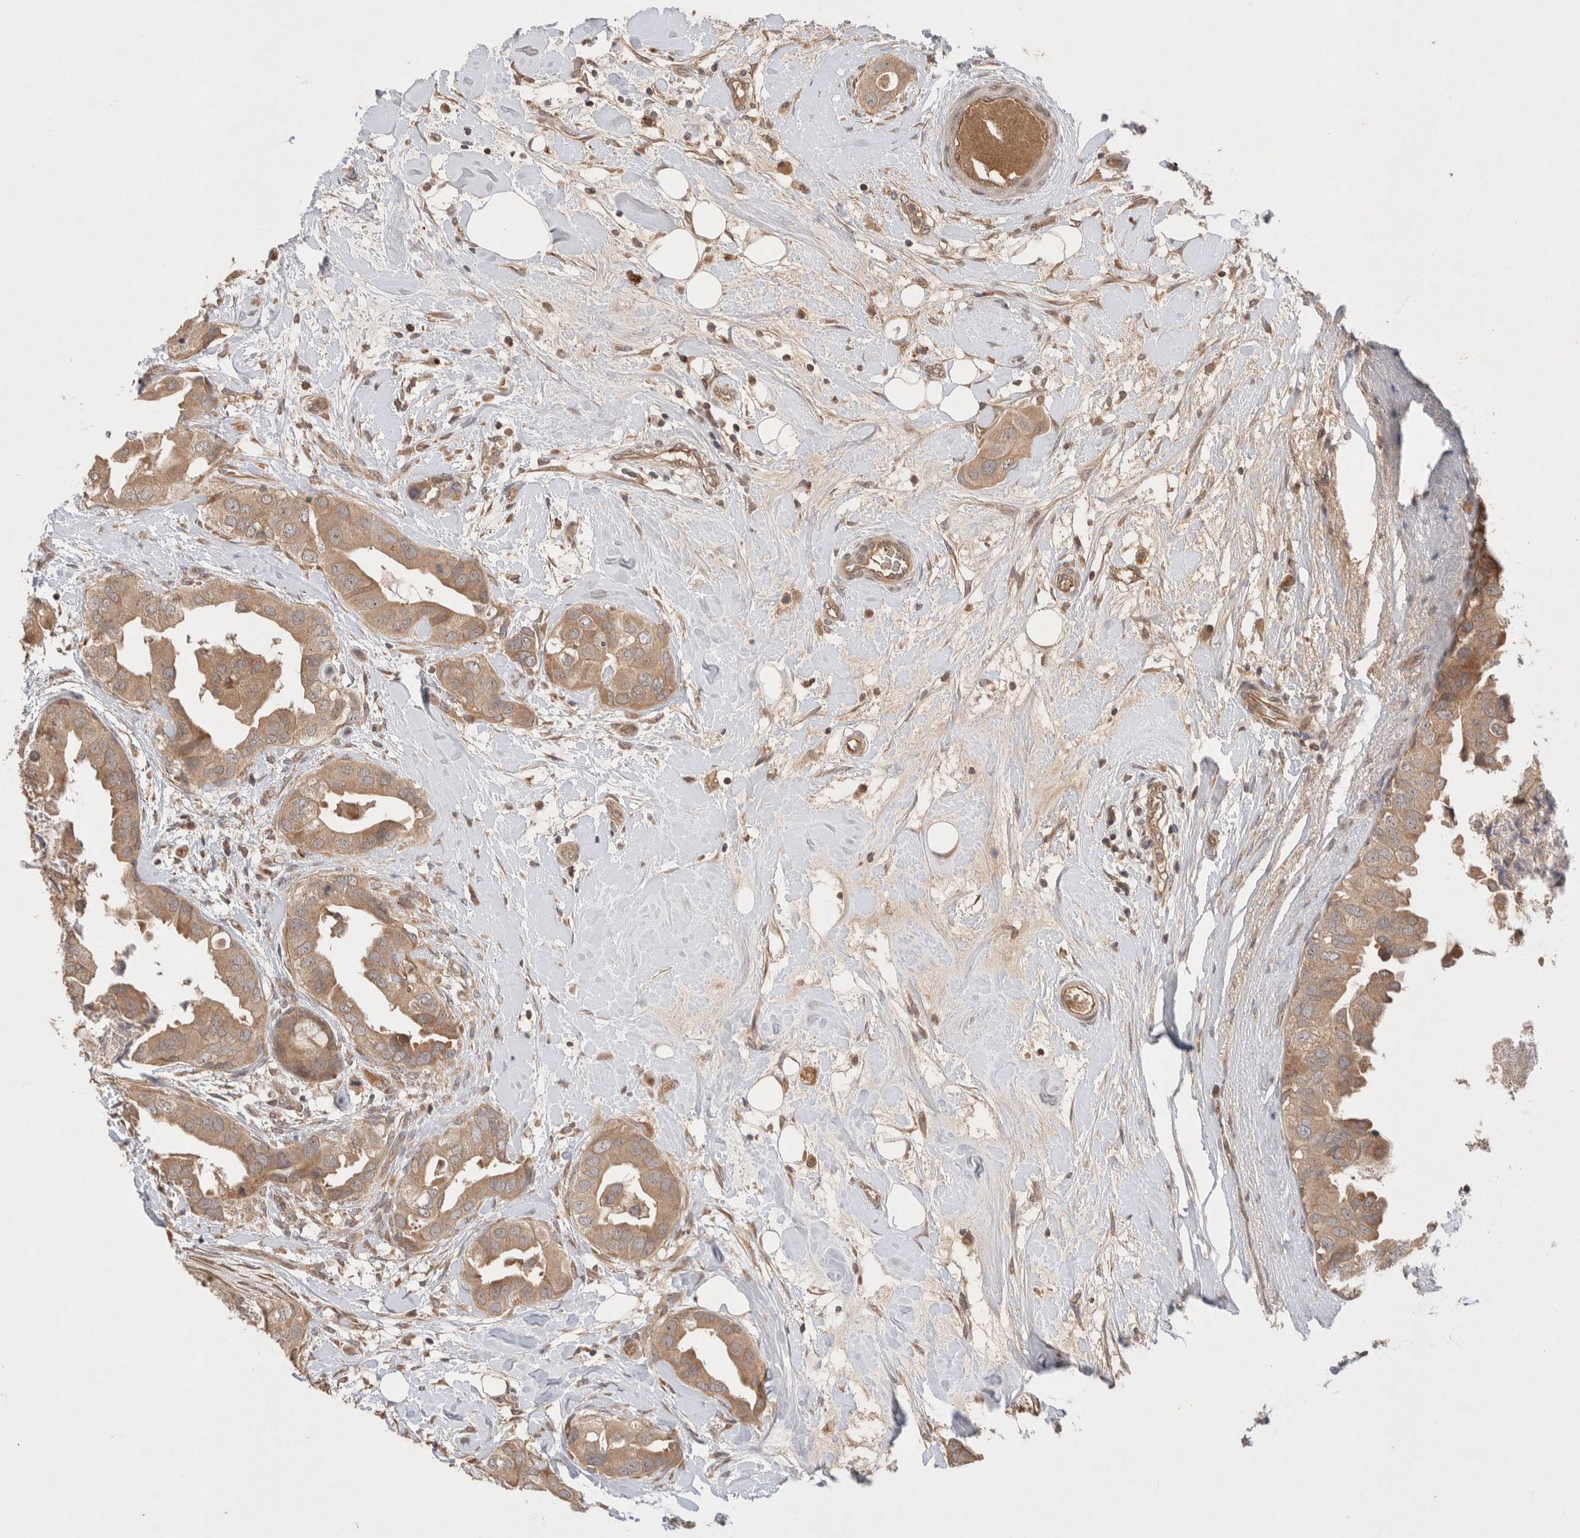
{"staining": {"intensity": "moderate", "quantity": ">75%", "location": "cytoplasmic/membranous"}, "tissue": "breast cancer", "cell_type": "Tumor cells", "image_type": "cancer", "snomed": [{"axis": "morphology", "description": "Duct carcinoma"}, {"axis": "topography", "description": "Breast"}], "caption": "A brown stain labels moderate cytoplasmic/membranous expression of a protein in infiltrating ductal carcinoma (breast) tumor cells.", "gene": "KLHL20", "patient": {"sex": "female", "age": 40}}